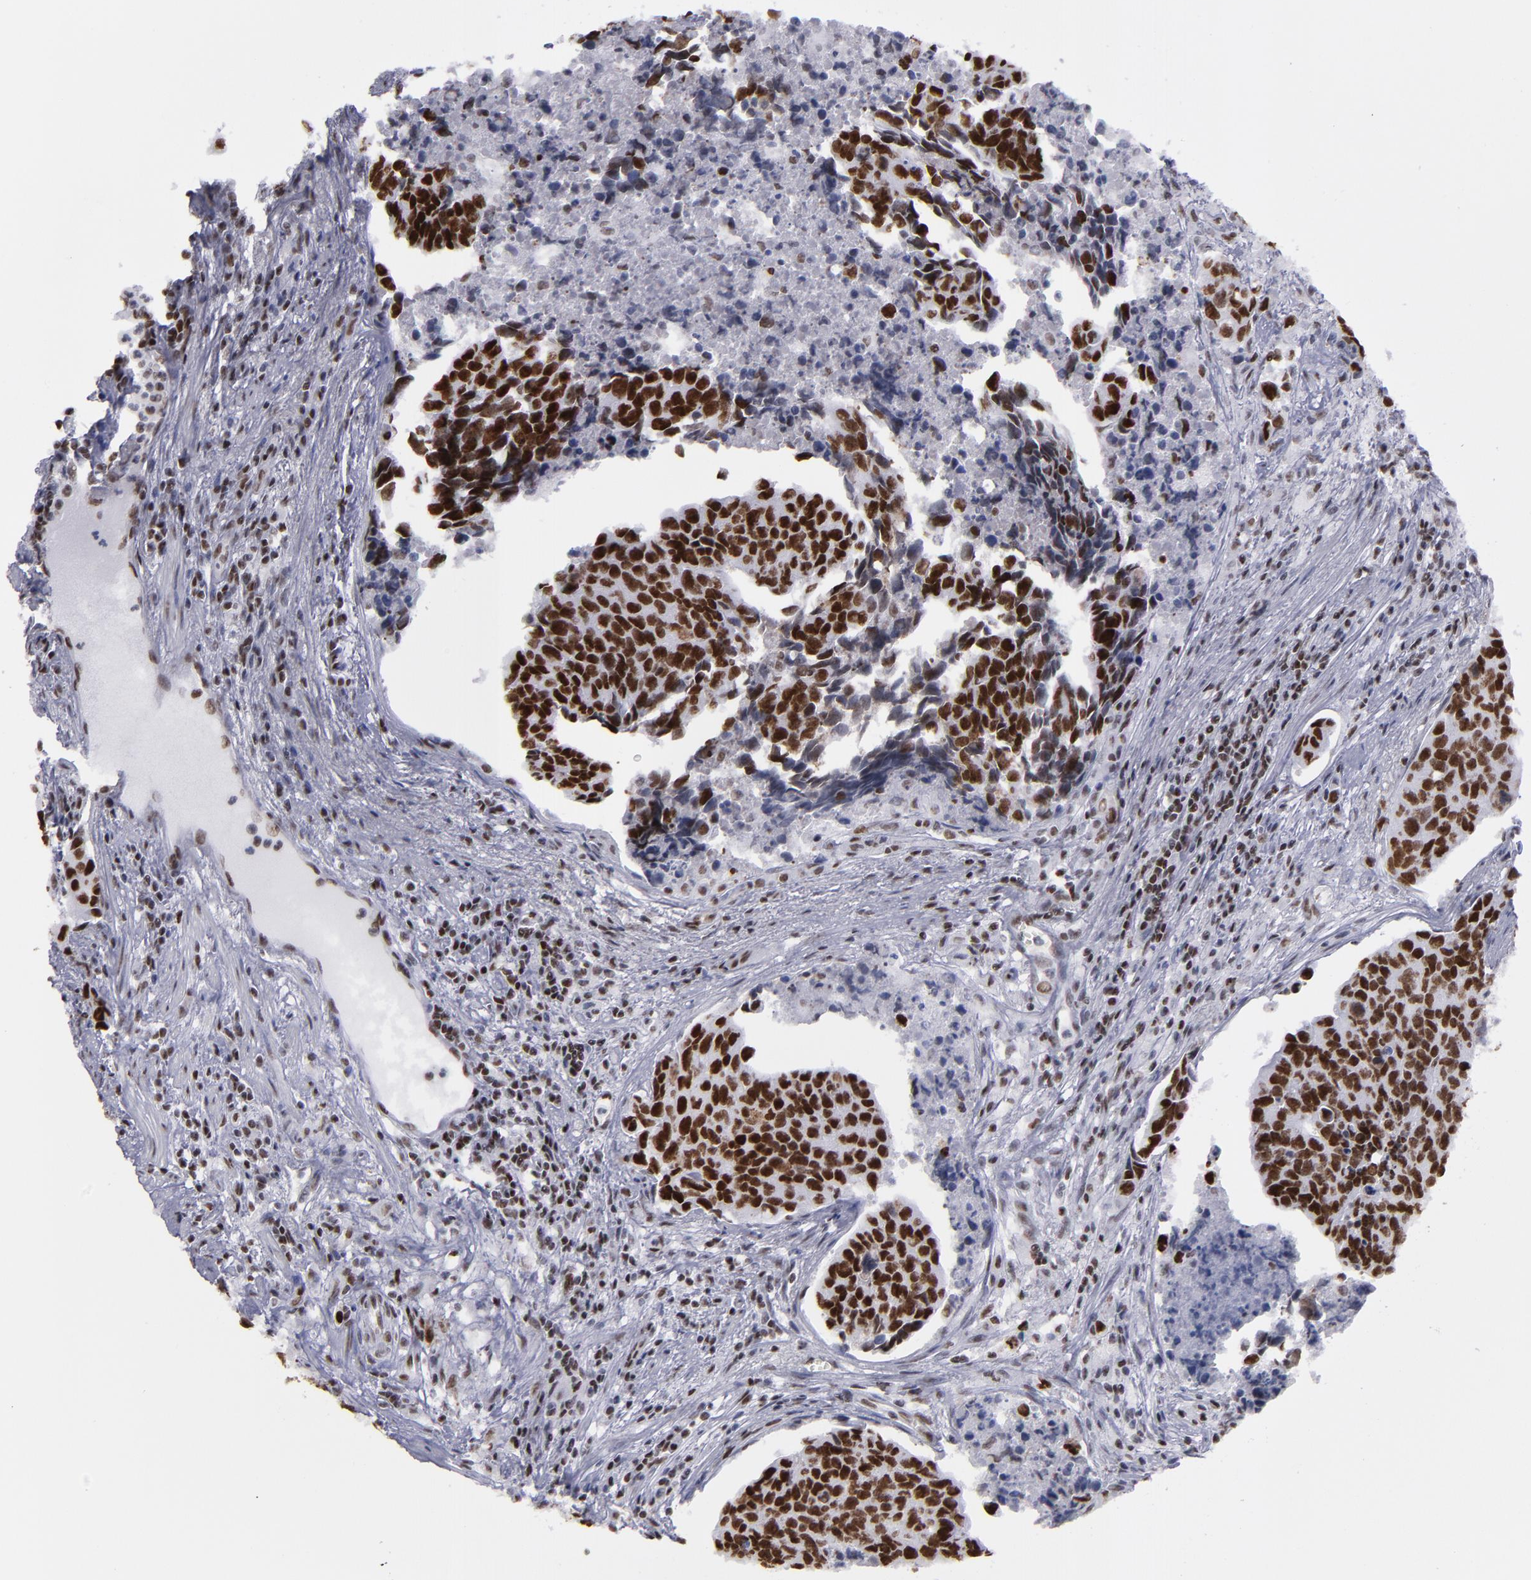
{"staining": {"intensity": "strong", "quantity": ">75%", "location": "nuclear"}, "tissue": "urothelial cancer", "cell_type": "Tumor cells", "image_type": "cancer", "snomed": [{"axis": "morphology", "description": "Urothelial carcinoma, High grade"}, {"axis": "topography", "description": "Urinary bladder"}], "caption": "Protein staining shows strong nuclear expression in about >75% of tumor cells in urothelial cancer. The protein is stained brown, and the nuclei are stained in blue (DAB IHC with brightfield microscopy, high magnification).", "gene": "TERF2", "patient": {"sex": "male", "age": 81}}